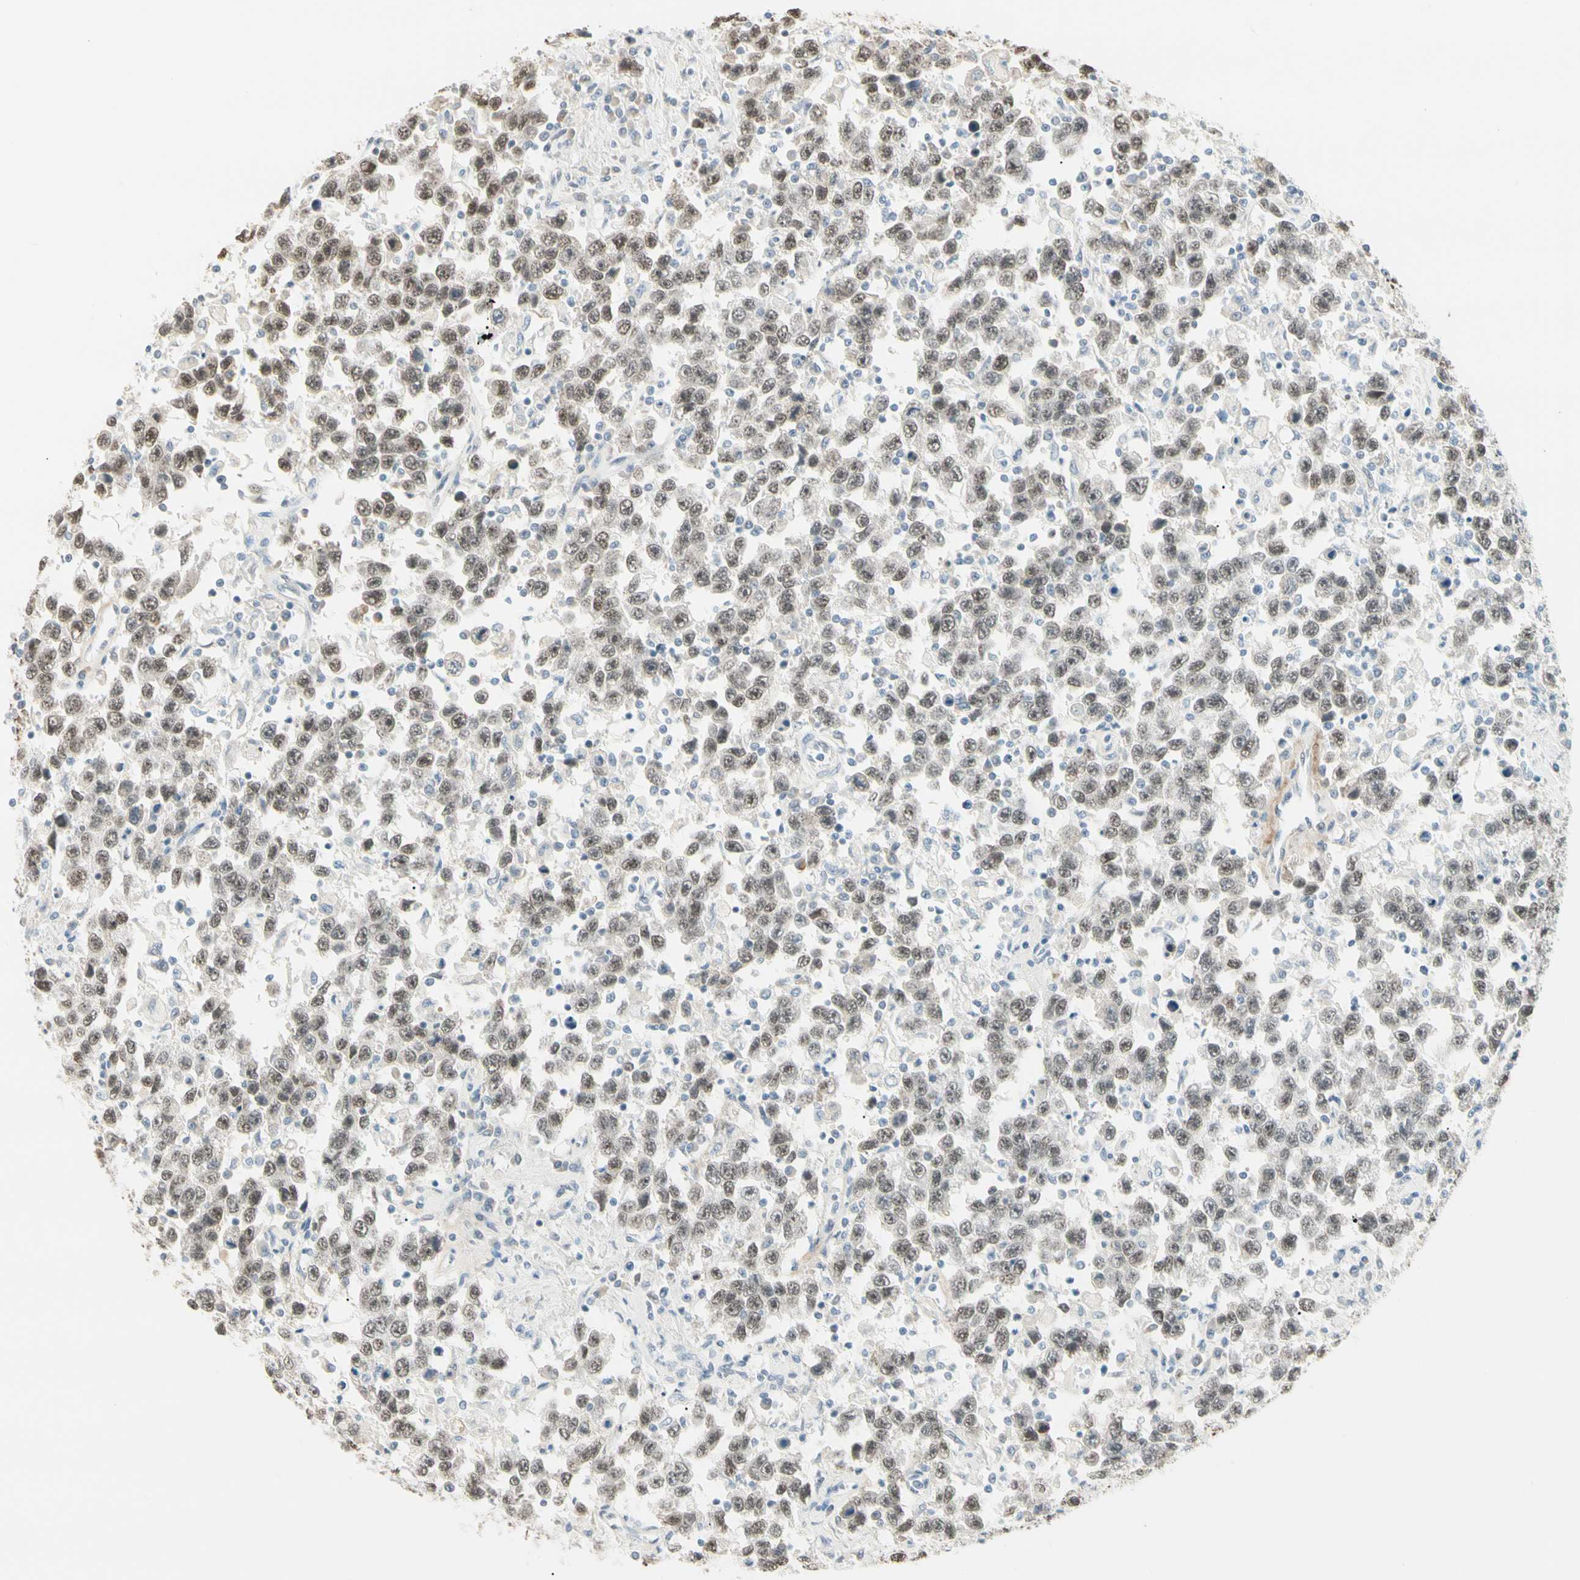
{"staining": {"intensity": "moderate", "quantity": ">75%", "location": "nuclear"}, "tissue": "testis cancer", "cell_type": "Tumor cells", "image_type": "cancer", "snomed": [{"axis": "morphology", "description": "Seminoma, NOS"}, {"axis": "topography", "description": "Testis"}], "caption": "About >75% of tumor cells in human testis cancer (seminoma) reveal moderate nuclear protein staining as visualized by brown immunohistochemical staining.", "gene": "ASPN", "patient": {"sex": "male", "age": 41}}